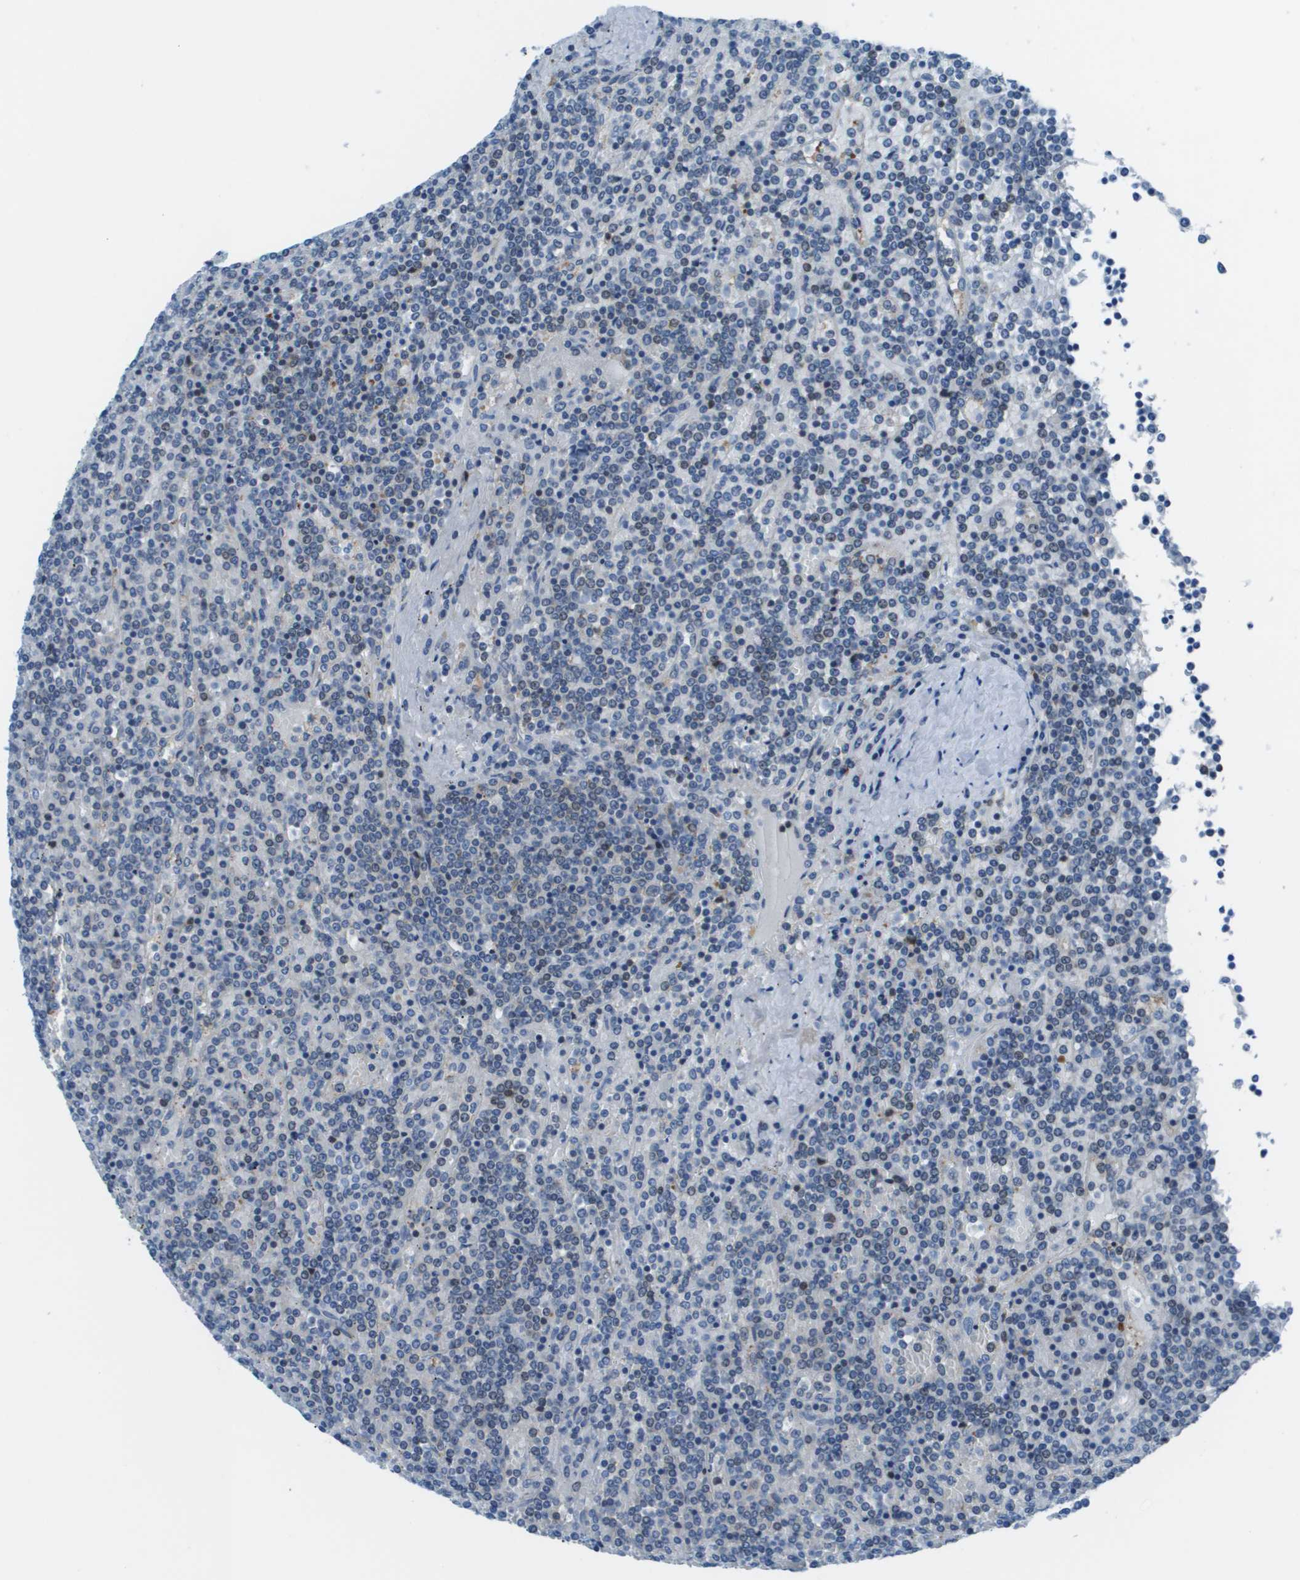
{"staining": {"intensity": "negative", "quantity": "none", "location": "none"}, "tissue": "lymphoma", "cell_type": "Tumor cells", "image_type": "cancer", "snomed": [{"axis": "morphology", "description": "Malignant lymphoma, non-Hodgkin's type, Low grade"}, {"axis": "topography", "description": "Spleen"}], "caption": "Immunohistochemistry (IHC) histopathology image of neoplastic tissue: human low-grade malignant lymphoma, non-Hodgkin's type stained with DAB demonstrates no significant protein expression in tumor cells.", "gene": "STIP1", "patient": {"sex": "female", "age": 19}}